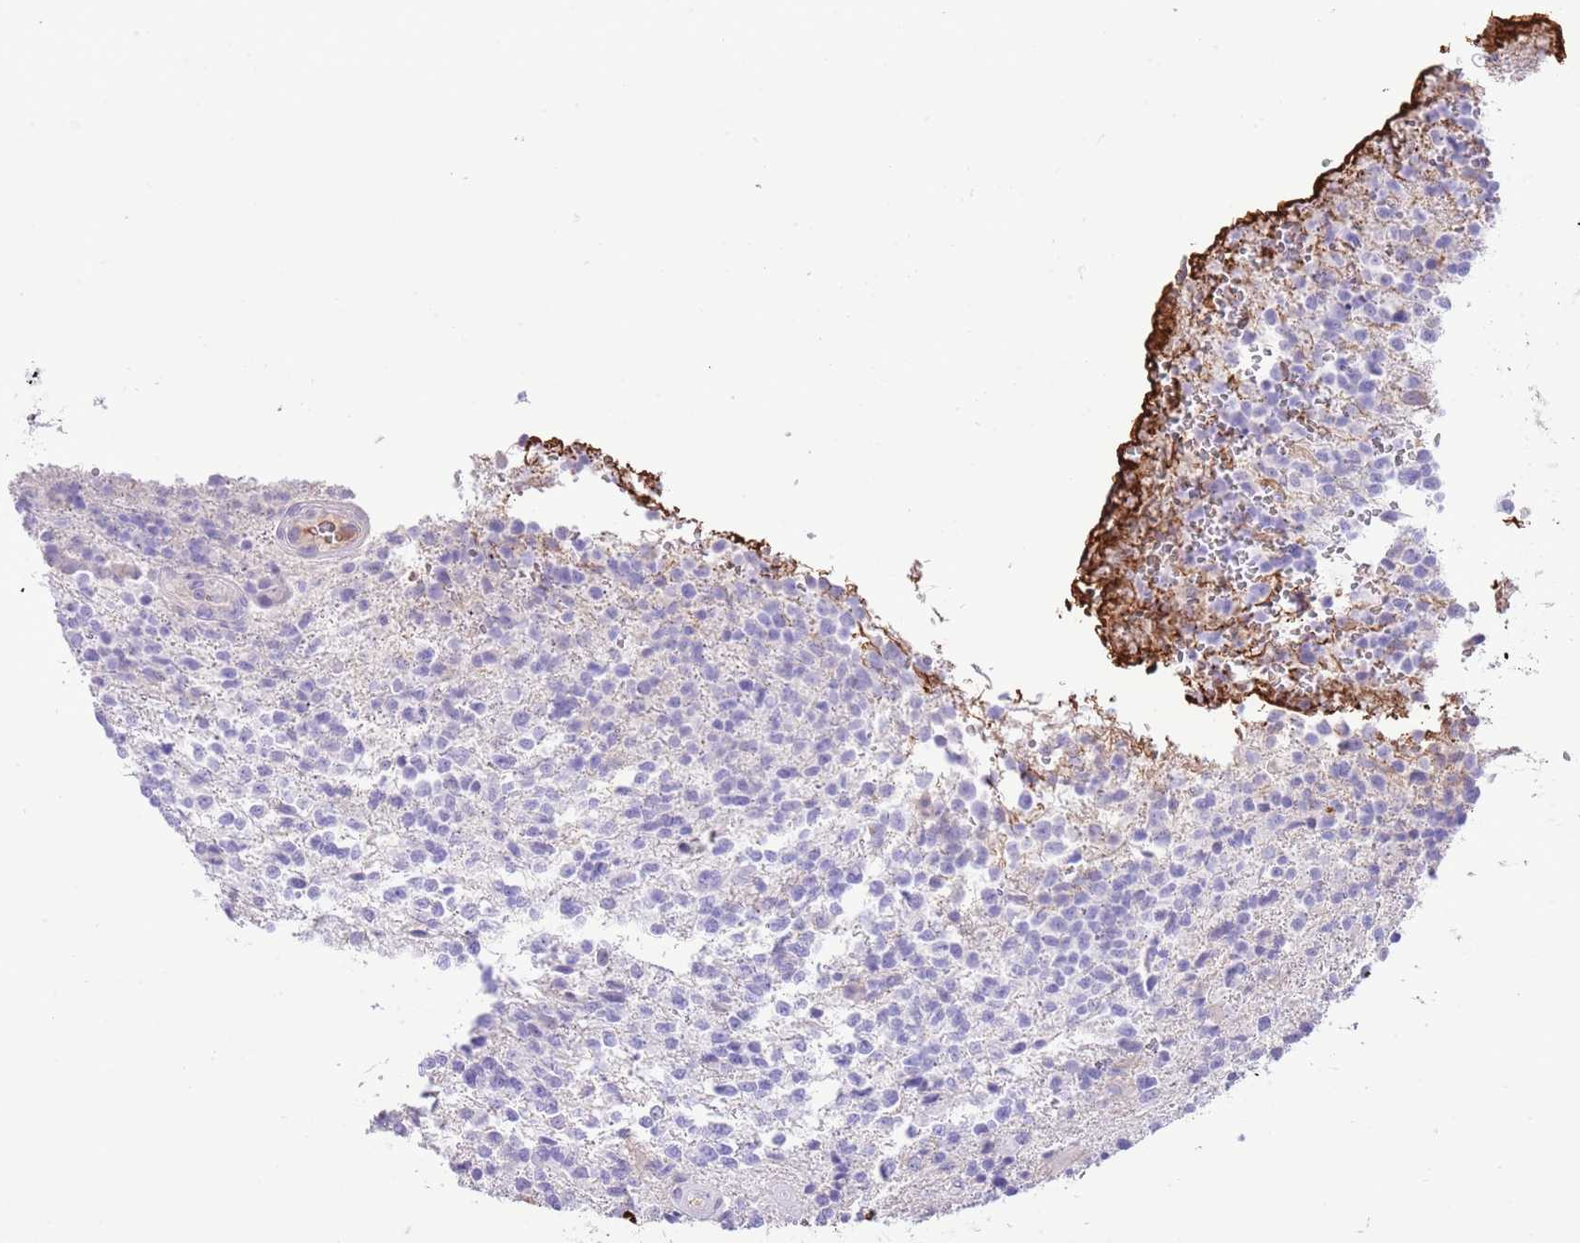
{"staining": {"intensity": "negative", "quantity": "none", "location": "none"}, "tissue": "glioma", "cell_type": "Tumor cells", "image_type": "cancer", "snomed": [{"axis": "morphology", "description": "Glioma, malignant, High grade"}, {"axis": "topography", "description": "Brain"}], "caption": "There is no significant expression in tumor cells of glioma.", "gene": "IGF1", "patient": {"sex": "male", "age": 56}}